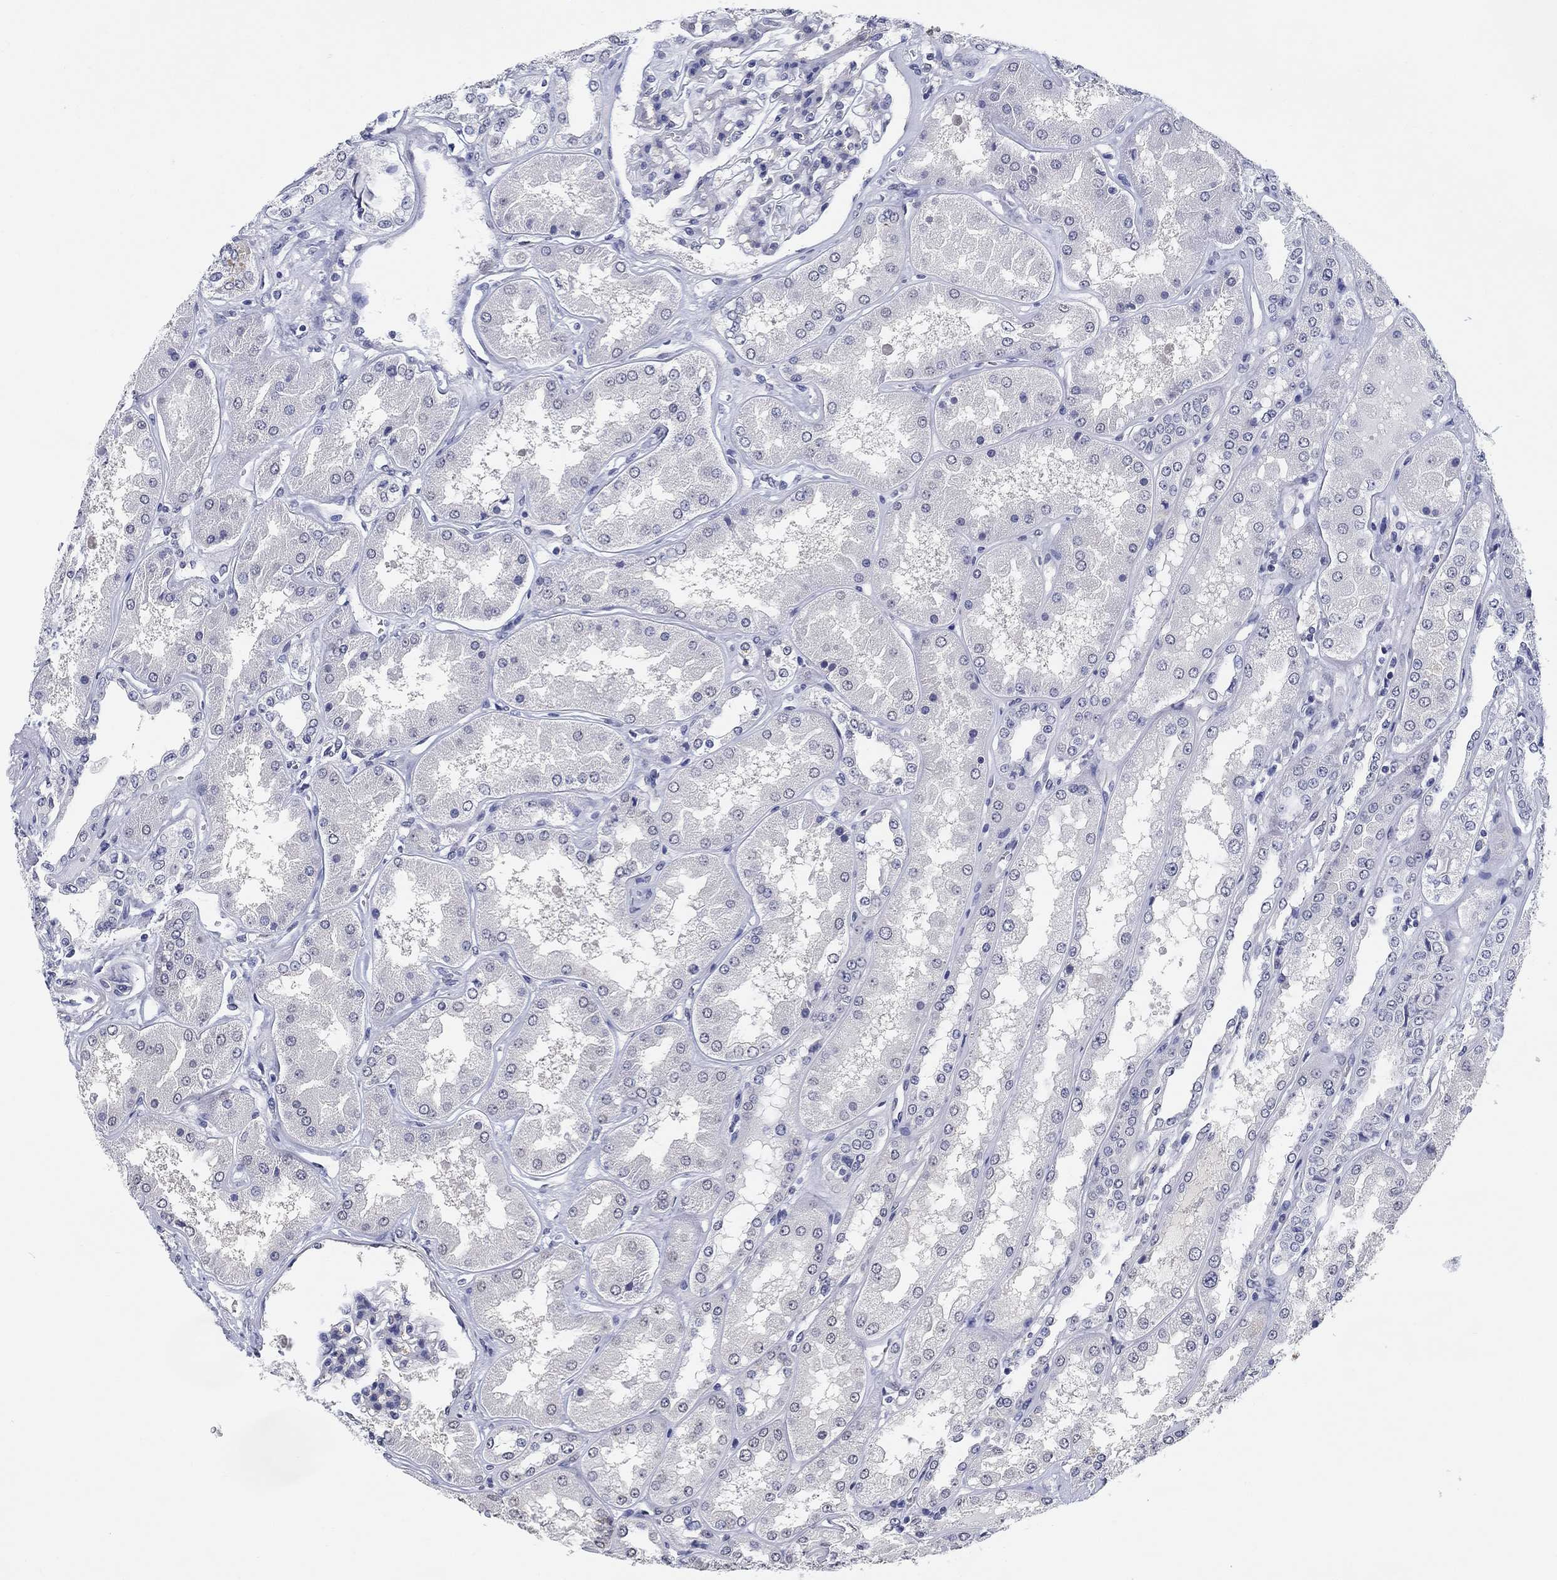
{"staining": {"intensity": "negative", "quantity": "none", "location": "none"}, "tissue": "kidney", "cell_type": "Cells in glomeruli", "image_type": "normal", "snomed": [{"axis": "morphology", "description": "Normal tissue, NOS"}, {"axis": "topography", "description": "Kidney"}], "caption": "Unremarkable kidney was stained to show a protein in brown. There is no significant staining in cells in glomeruli. Brightfield microscopy of immunohistochemistry stained with DAB (3,3'-diaminobenzidine) (brown) and hematoxylin (blue), captured at high magnification.", "gene": "OTUB2", "patient": {"sex": "female", "age": 56}}